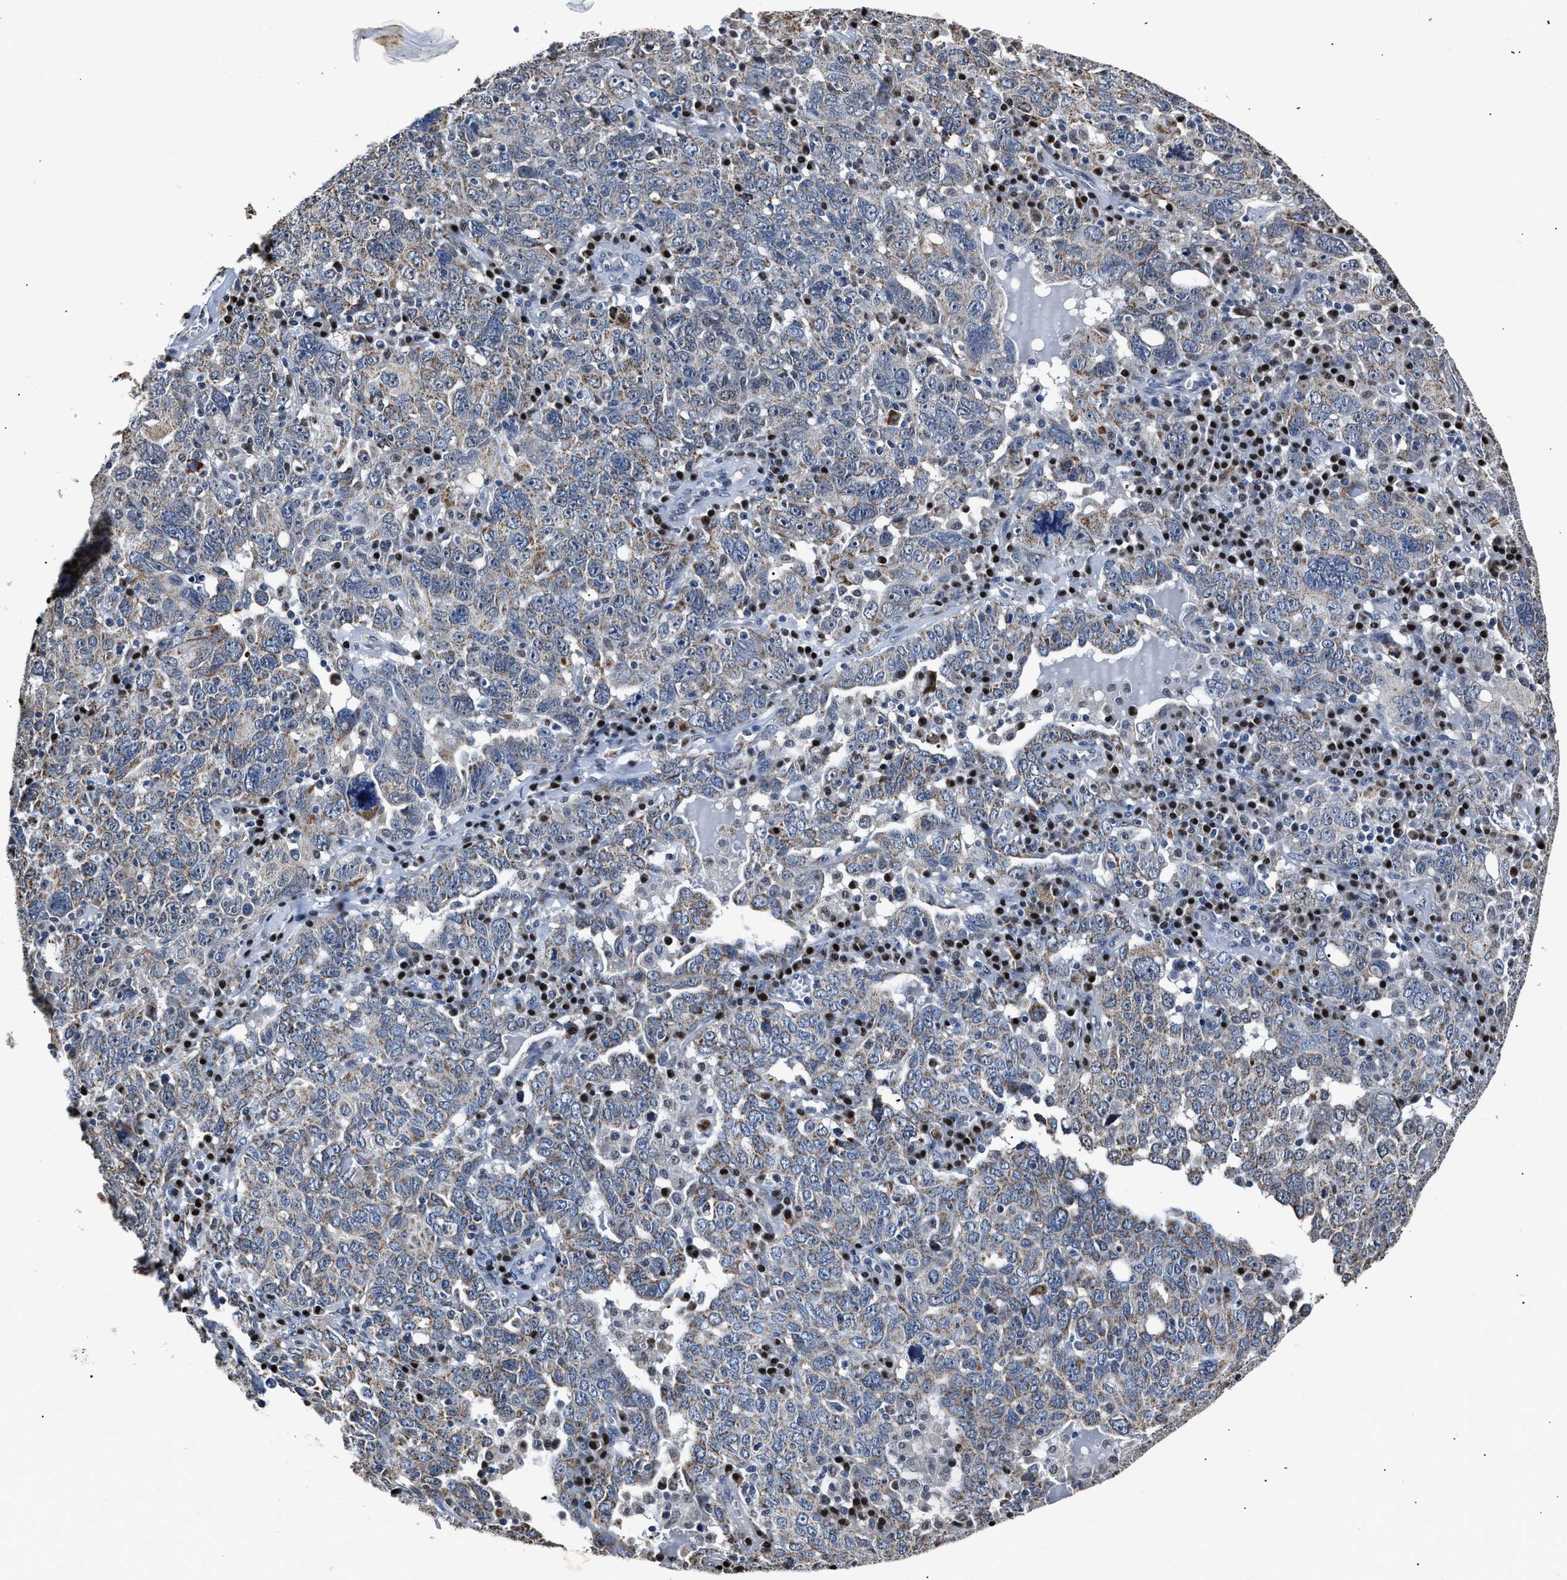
{"staining": {"intensity": "weak", "quantity": "25%-75%", "location": "cytoplasmic/membranous"}, "tissue": "ovarian cancer", "cell_type": "Tumor cells", "image_type": "cancer", "snomed": [{"axis": "morphology", "description": "Carcinoma, endometroid"}, {"axis": "topography", "description": "Ovary"}], "caption": "Protein analysis of endometroid carcinoma (ovarian) tissue reveals weak cytoplasmic/membranous expression in approximately 25%-75% of tumor cells. Immunohistochemistry (ihc) stains the protein in brown and the nuclei are stained blue.", "gene": "NSUN5", "patient": {"sex": "female", "age": 62}}